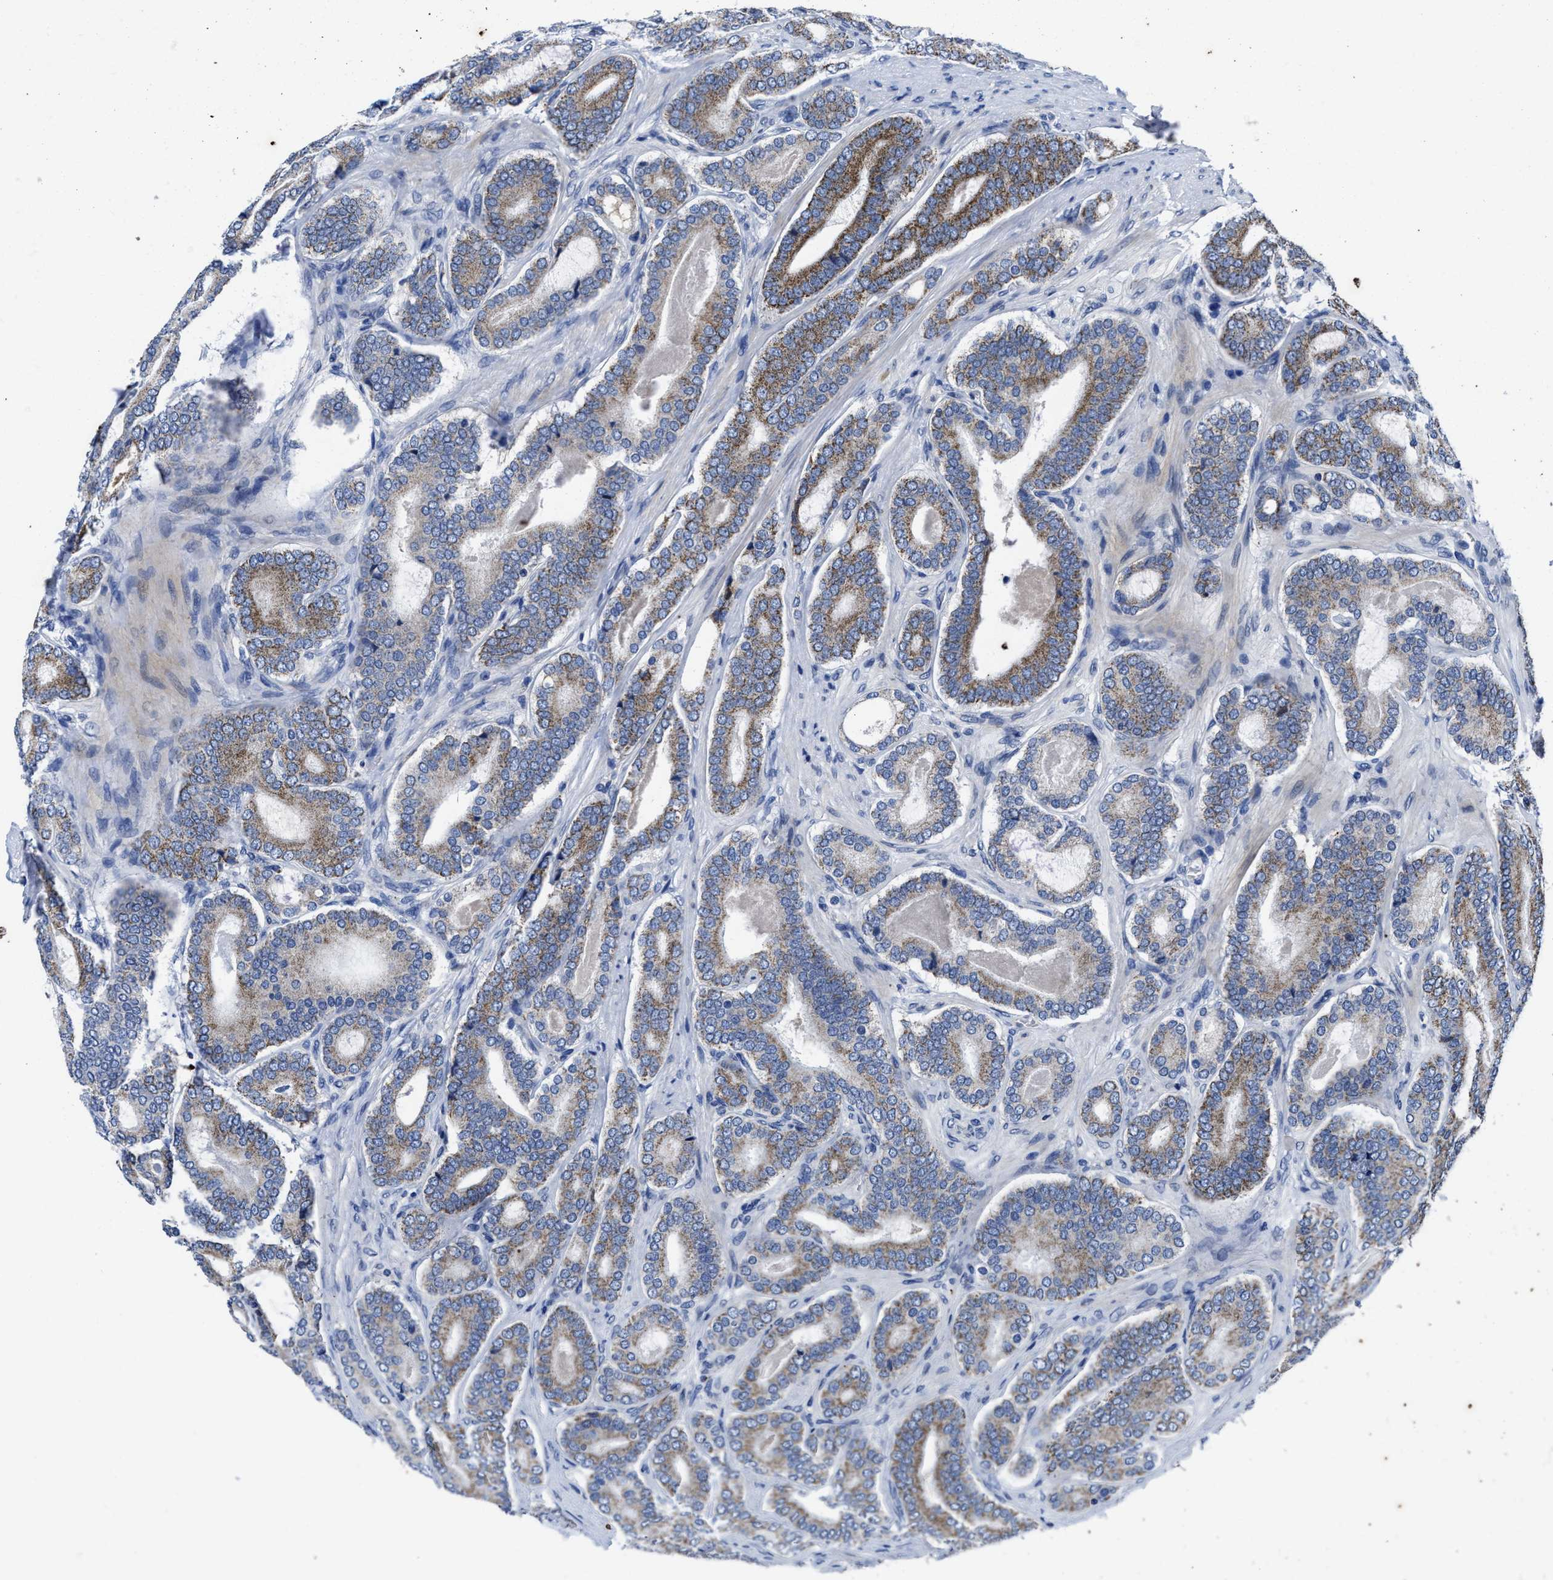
{"staining": {"intensity": "moderate", "quantity": ">75%", "location": "cytoplasmic/membranous"}, "tissue": "prostate cancer", "cell_type": "Tumor cells", "image_type": "cancer", "snomed": [{"axis": "morphology", "description": "Adenocarcinoma, High grade"}, {"axis": "topography", "description": "Prostate"}], "caption": "Prostate cancer (high-grade adenocarcinoma) stained with a protein marker exhibits moderate staining in tumor cells.", "gene": "CACNA1D", "patient": {"sex": "male", "age": 60}}